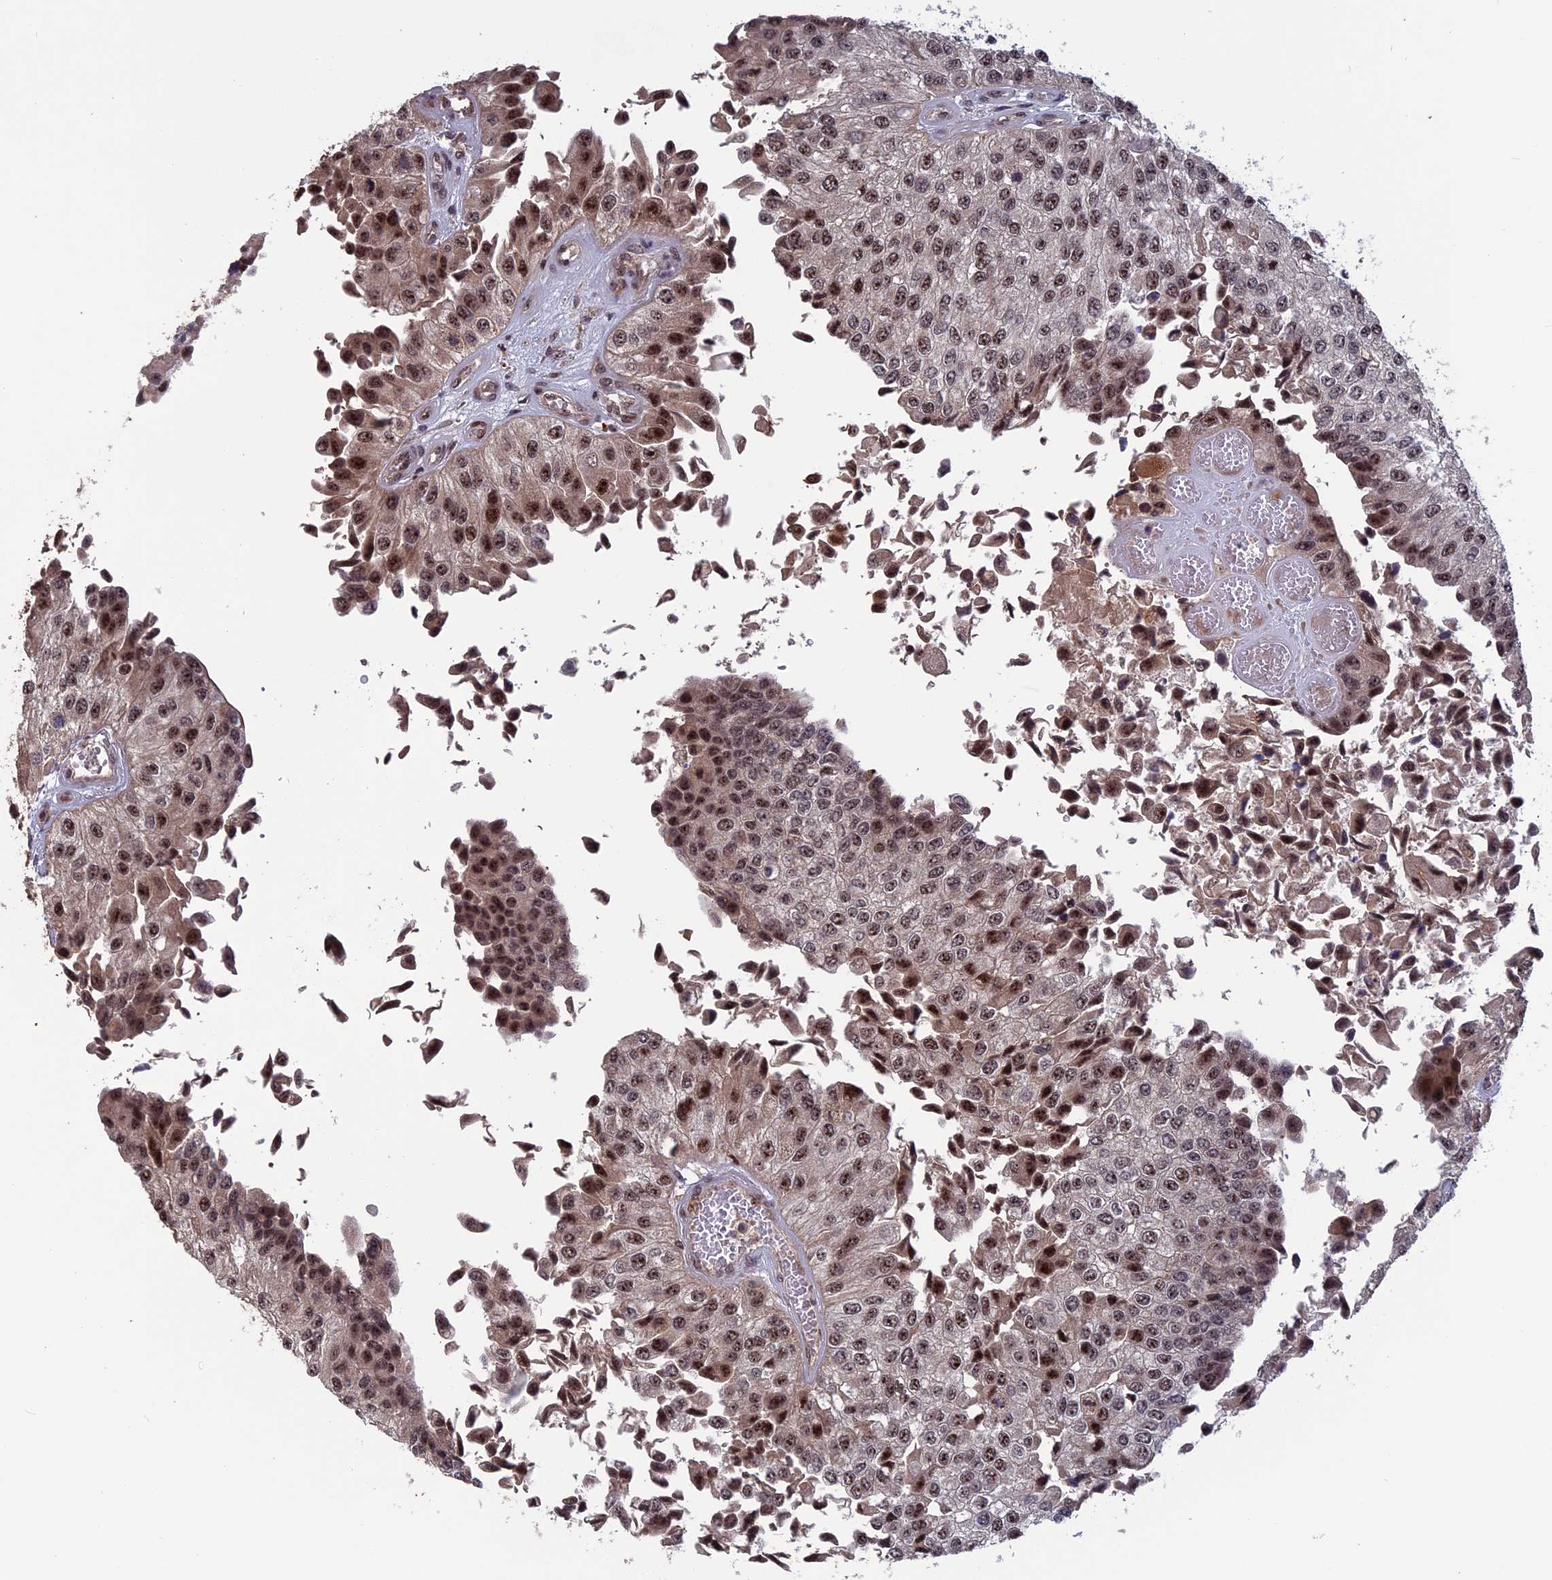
{"staining": {"intensity": "moderate", "quantity": ">75%", "location": "nuclear"}, "tissue": "urothelial cancer", "cell_type": "Tumor cells", "image_type": "cancer", "snomed": [{"axis": "morphology", "description": "Urothelial carcinoma, High grade"}, {"axis": "topography", "description": "Kidney"}, {"axis": "topography", "description": "Urinary bladder"}], "caption": "Urothelial cancer stained with IHC demonstrates moderate nuclear staining in about >75% of tumor cells.", "gene": "CACTIN", "patient": {"sex": "male", "age": 77}}